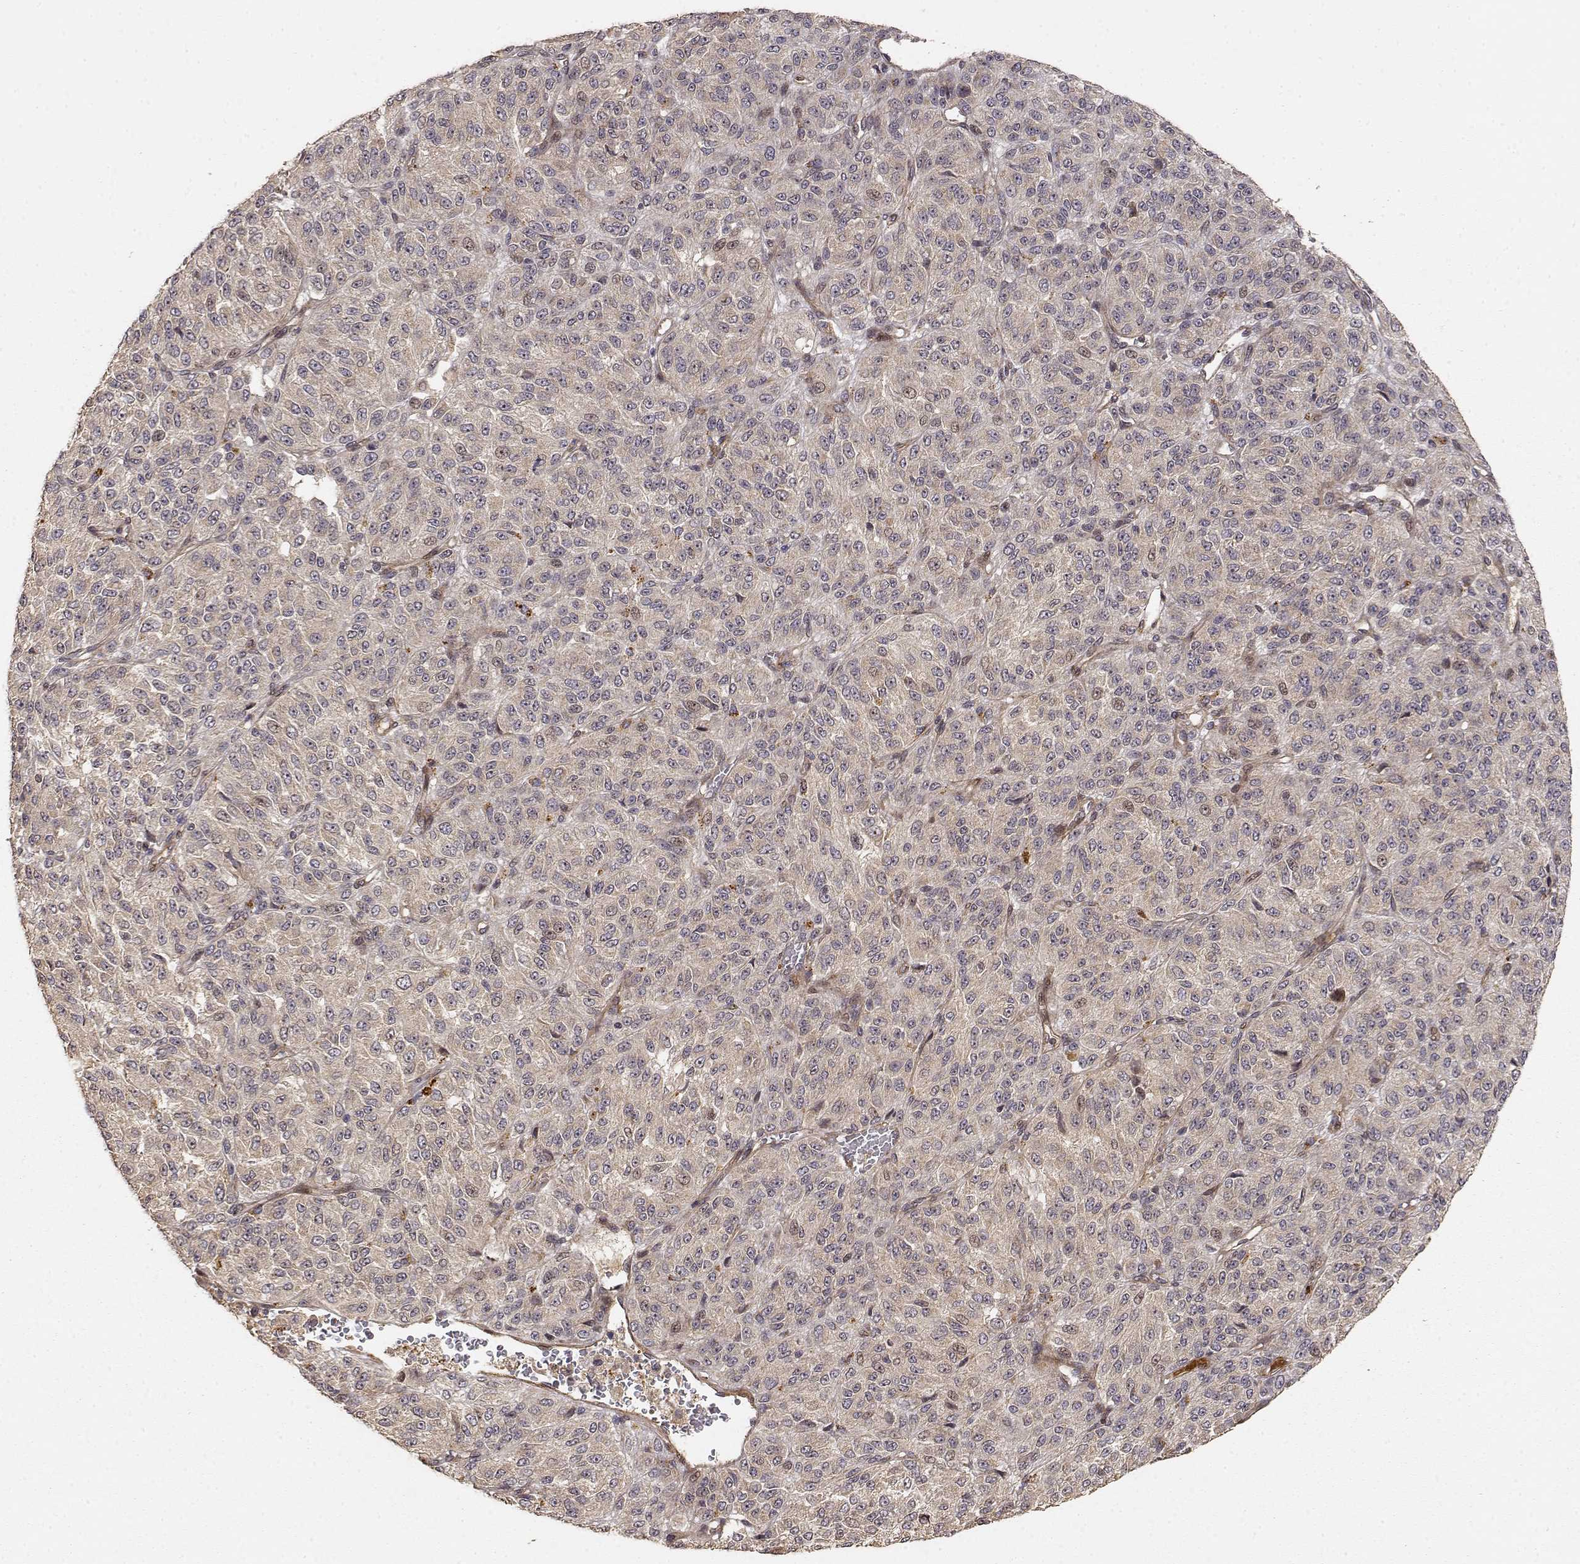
{"staining": {"intensity": "weak", "quantity": ">75%", "location": "cytoplasmic/membranous"}, "tissue": "melanoma", "cell_type": "Tumor cells", "image_type": "cancer", "snomed": [{"axis": "morphology", "description": "Malignant melanoma, Metastatic site"}, {"axis": "topography", "description": "Brain"}], "caption": "Protein staining shows weak cytoplasmic/membranous positivity in about >75% of tumor cells in malignant melanoma (metastatic site). The staining was performed using DAB, with brown indicating positive protein expression. Nuclei are stained blue with hematoxylin.", "gene": "PICK1", "patient": {"sex": "female", "age": 56}}